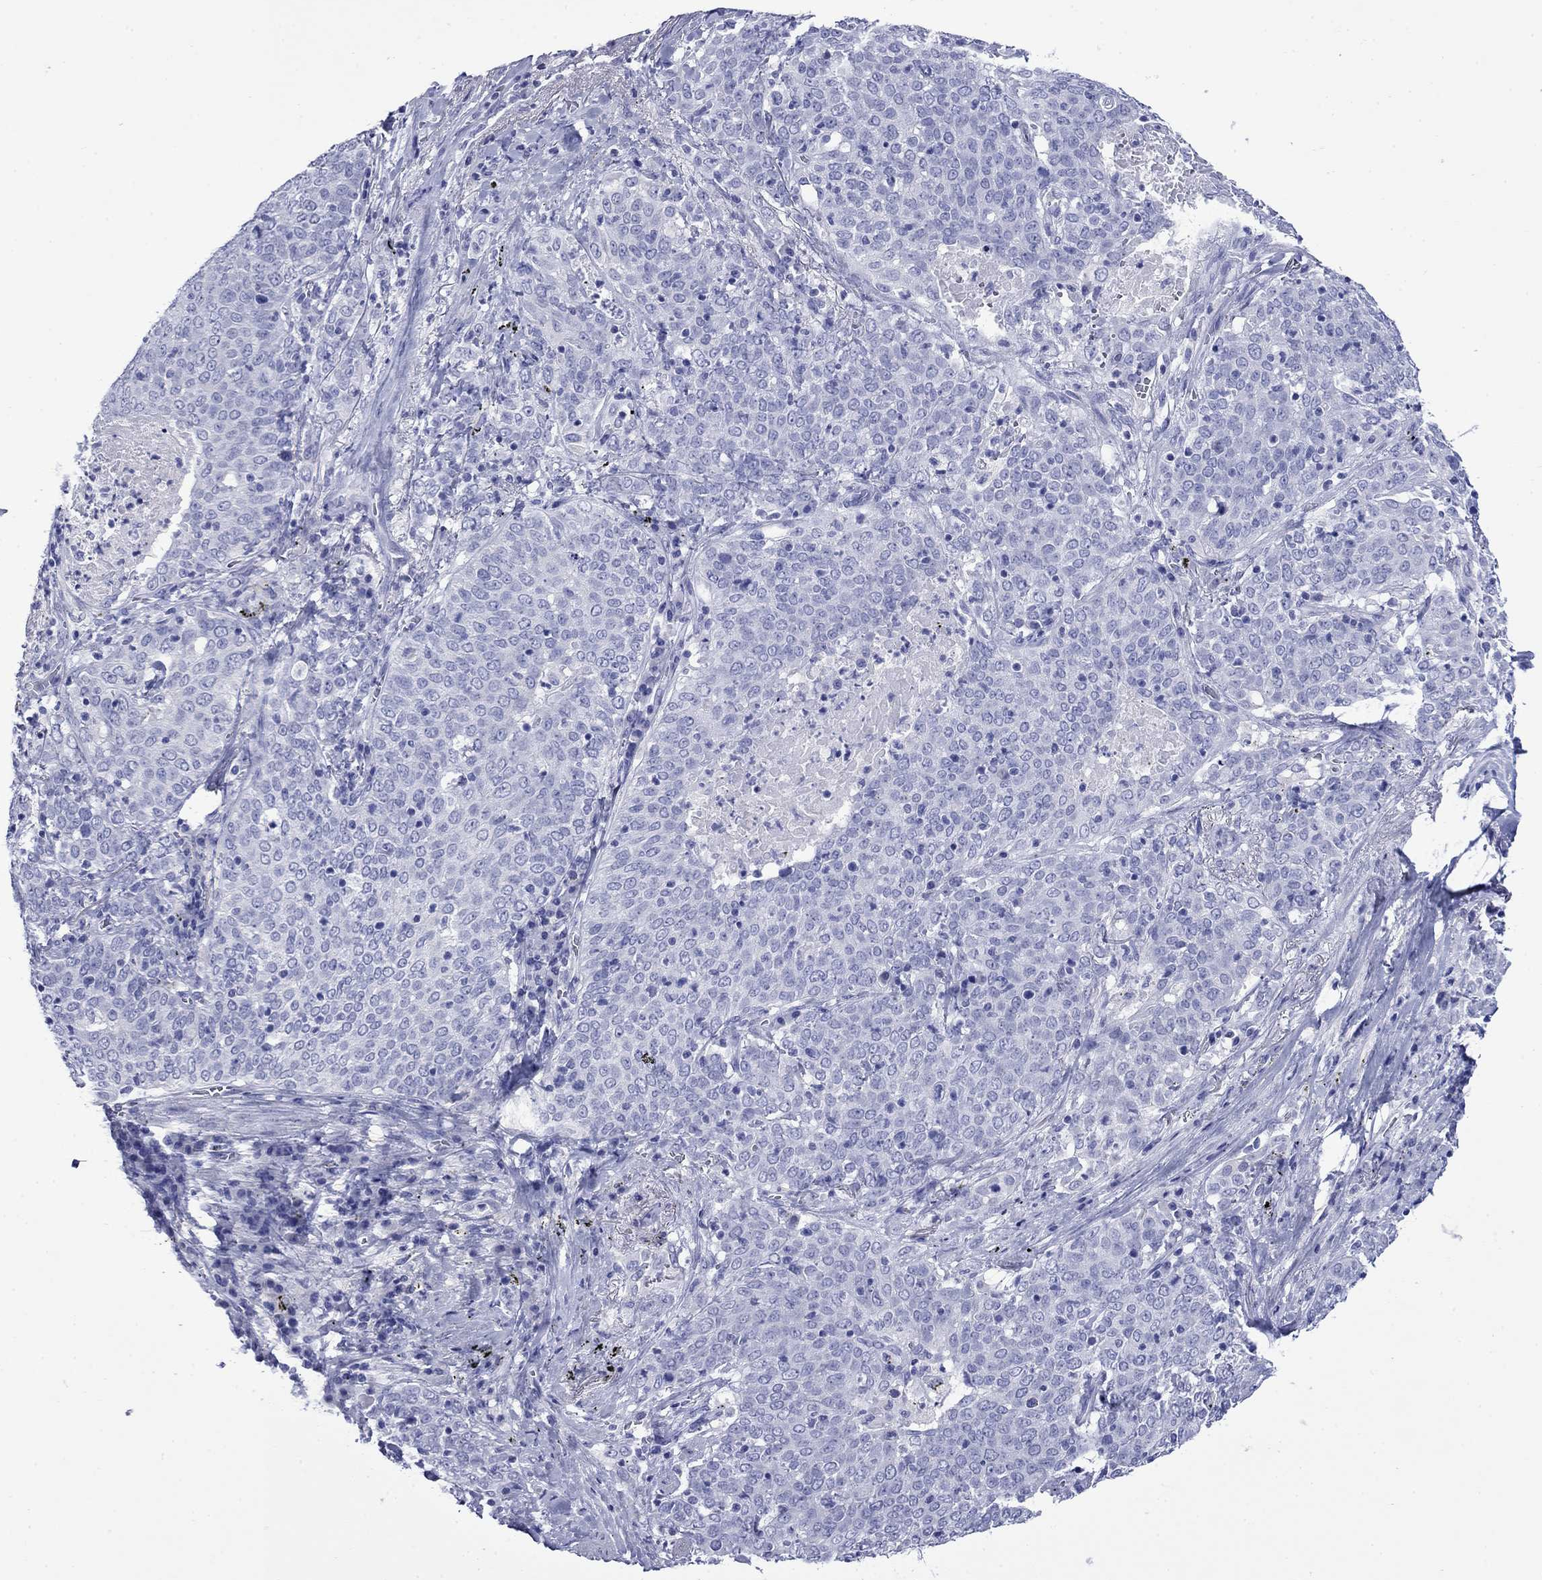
{"staining": {"intensity": "negative", "quantity": "none", "location": "none"}, "tissue": "lung cancer", "cell_type": "Tumor cells", "image_type": "cancer", "snomed": [{"axis": "morphology", "description": "Squamous cell carcinoma, NOS"}, {"axis": "topography", "description": "Lung"}], "caption": "A photomicrograph of squamous cell carcinoma (lung) stained for a protein exhibits no brown staining in tumor cells. (DAB (3,3'-diaminobenzidine) immunohistochemistry (IHC) visualized using brightfield microscopy, high magnification).", "gene": "GIP", "patient": {"sex": "male", "age": 82}}